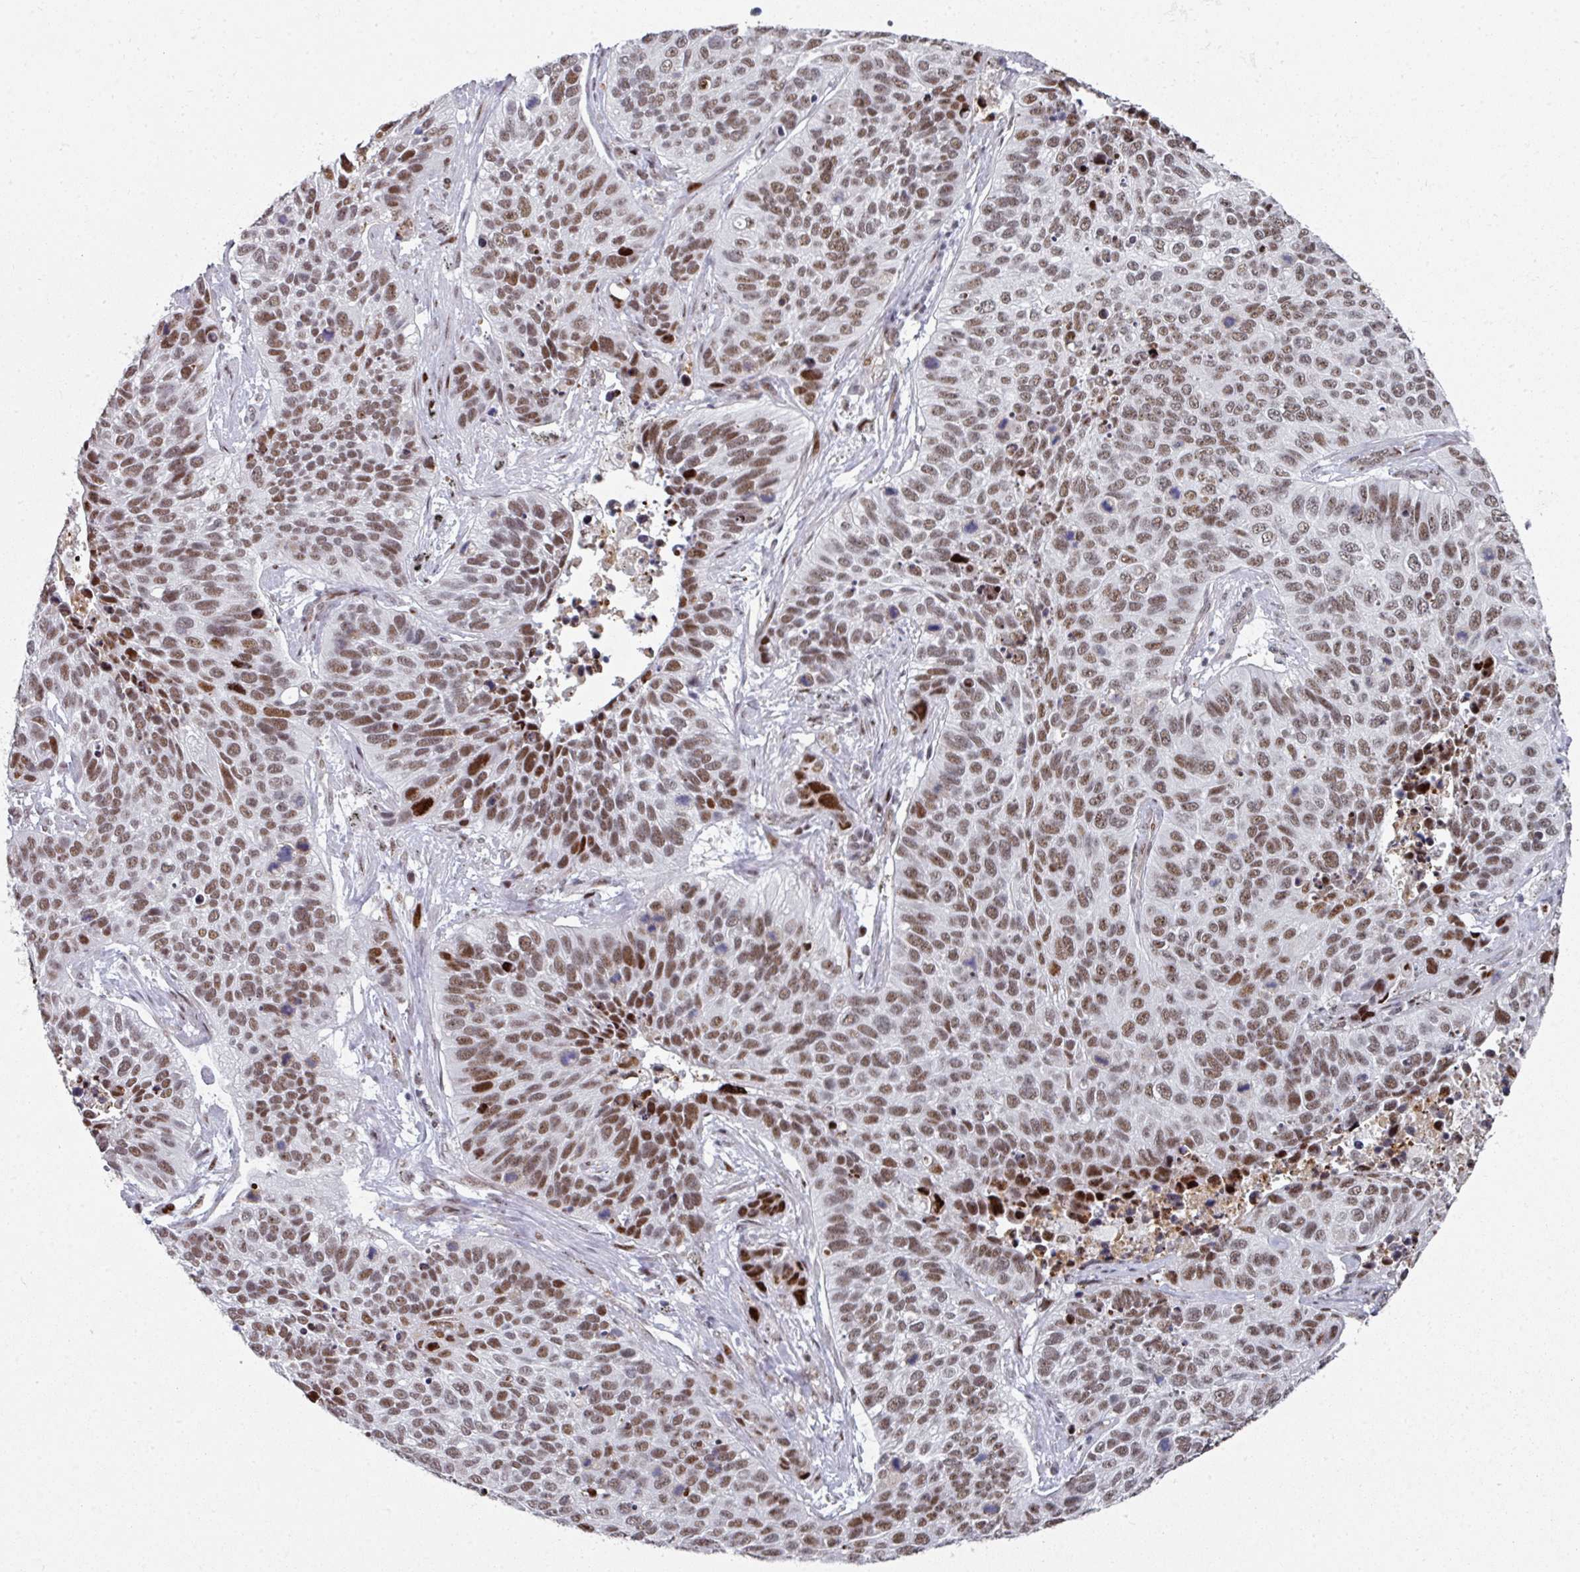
{"staining": {"intensity": "moderate", "quantity": ">75%", "location": "nuclear"}, "tissue": "lung cancer", "cell_type": "Tumor cells", "image_type": "cancer", "snomed": [{"axis": "morphology", "description": "Squamous cell carcinoma, NOS"}, {"axis": "topography", "description": "Lung"}], "caption": "There is medium levels of moderate nuclear expression in tumor cells of squamous cell carcinoma (lung), as demonstrated by immunohistochemical staining (brown color).", "gene": "SF3B5", "patient": {"sex": "male", "age": 62}}